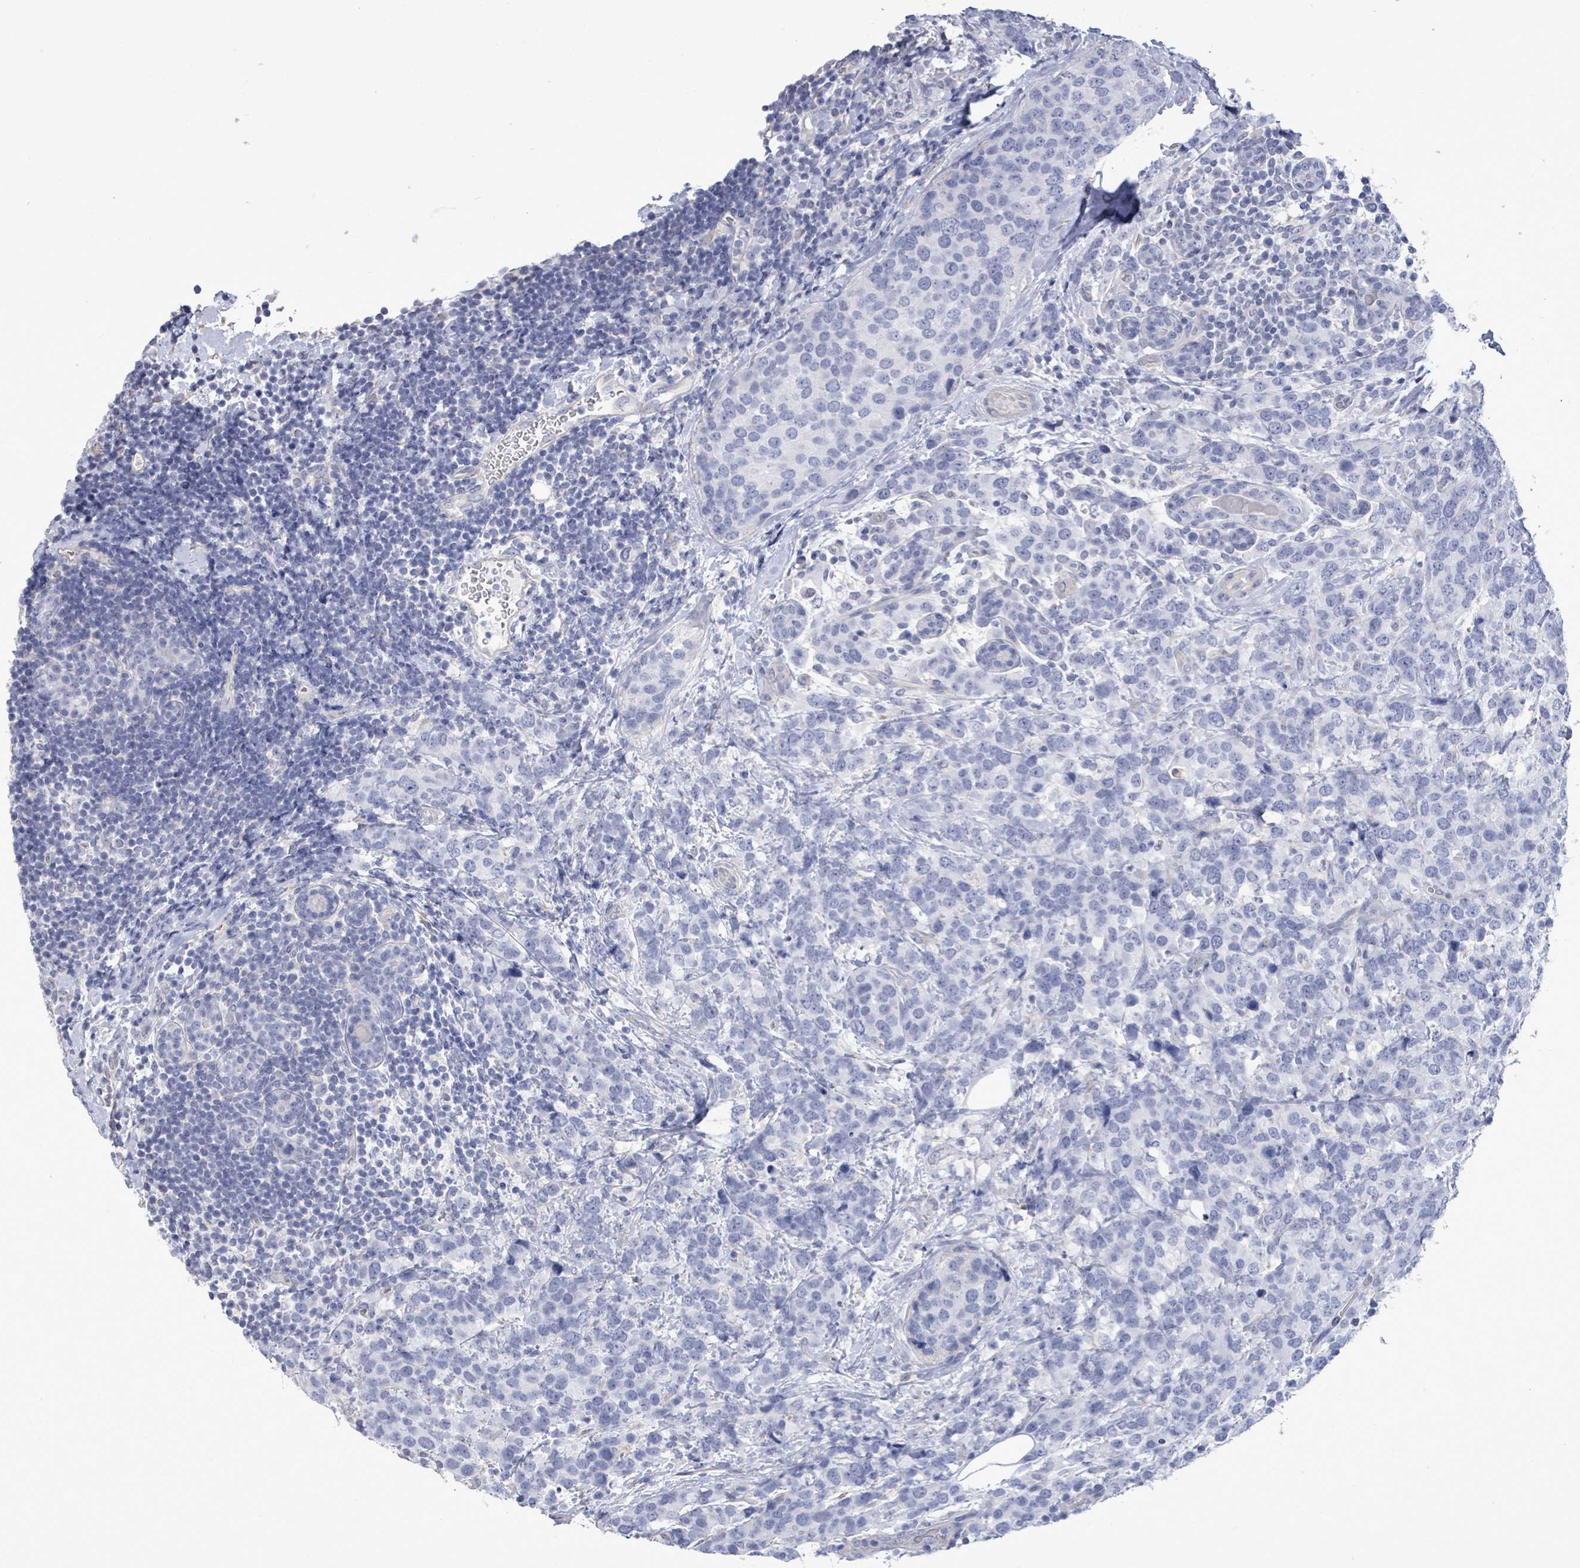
{"staining": {"intensity": "negative", "quantity": "none", "location": "none"}, "tissue": "breast cancer", "cell_type": "Tumor cells", "image_type": "cancer", "snomed": [{"axis": "morphology", "description": "Lobular carcinoma"}, {"axis": "topography", "description": "Breast"}], "caption": "Immunohistochemistry (IHC) of breast cancer reveals no expression in tumor cells. Nuclei are stained in blue.", "gene": "CT45A5", "patient": {"sex": "female", "age": 59}}